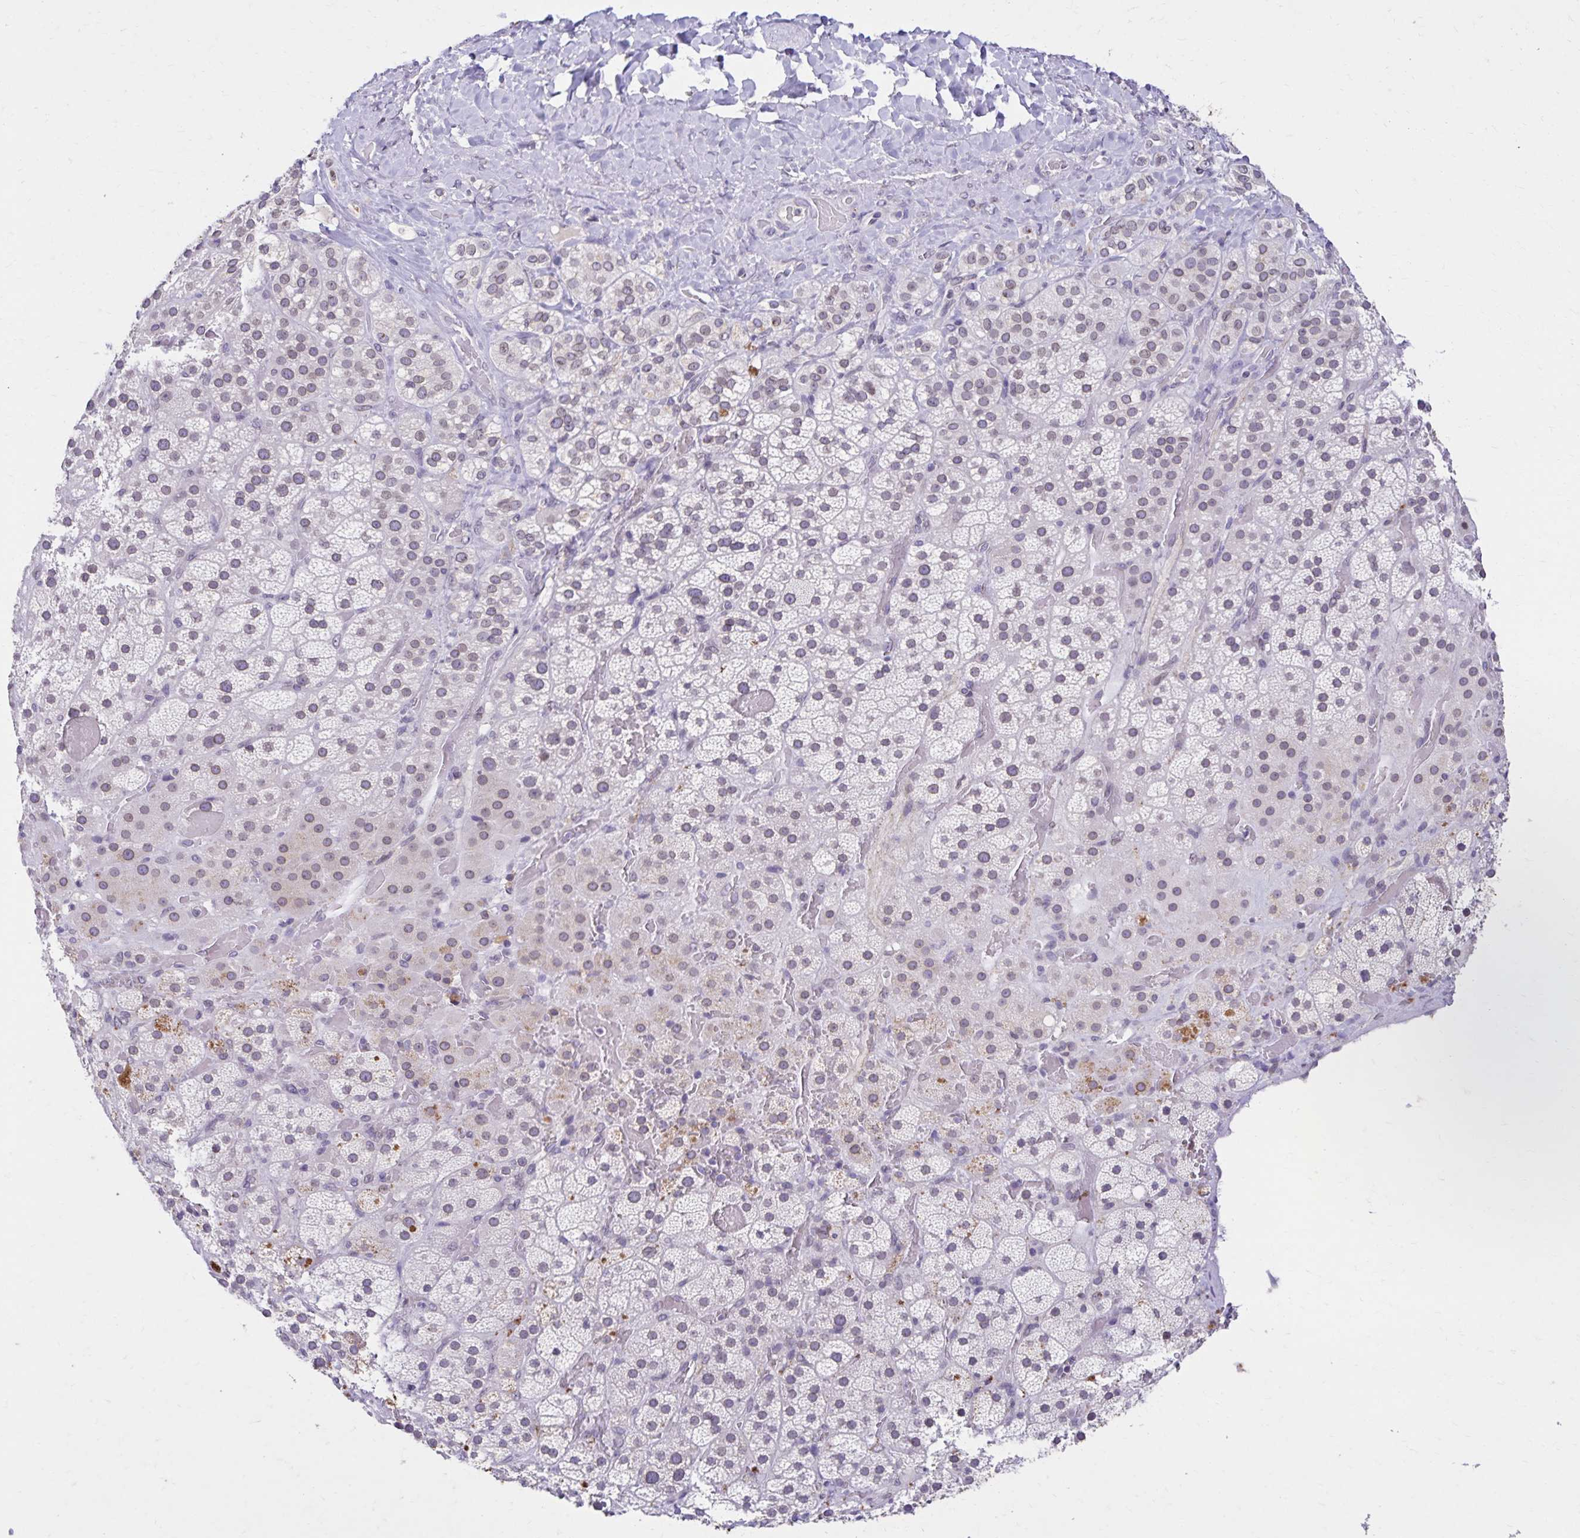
{"staining": {"intensity": "moderate", "quantity": "25%-75%", "location": "cytoplasmic/membranous,nuclear"}, "tissue": "adrenal gland", "cell_type": "Glandular cells", "image_type": "normal", "snomed": [{"axis": "morphology", "description": "Normal tissue, NOS"}, {"axis": "topography", "description": "Adrenal gland"}], "caption": "IHC of benign adrenal gland demonstrates medium levels of moderate cytoplasmic/membranous,nuclear positivity in approximately 25%-75% of glandular cells. The protein of interest is shown in brown color, while the nuclei are stained blue.", "gene": "FAM166C", "patient": {"sex": "male", "age": 57}}